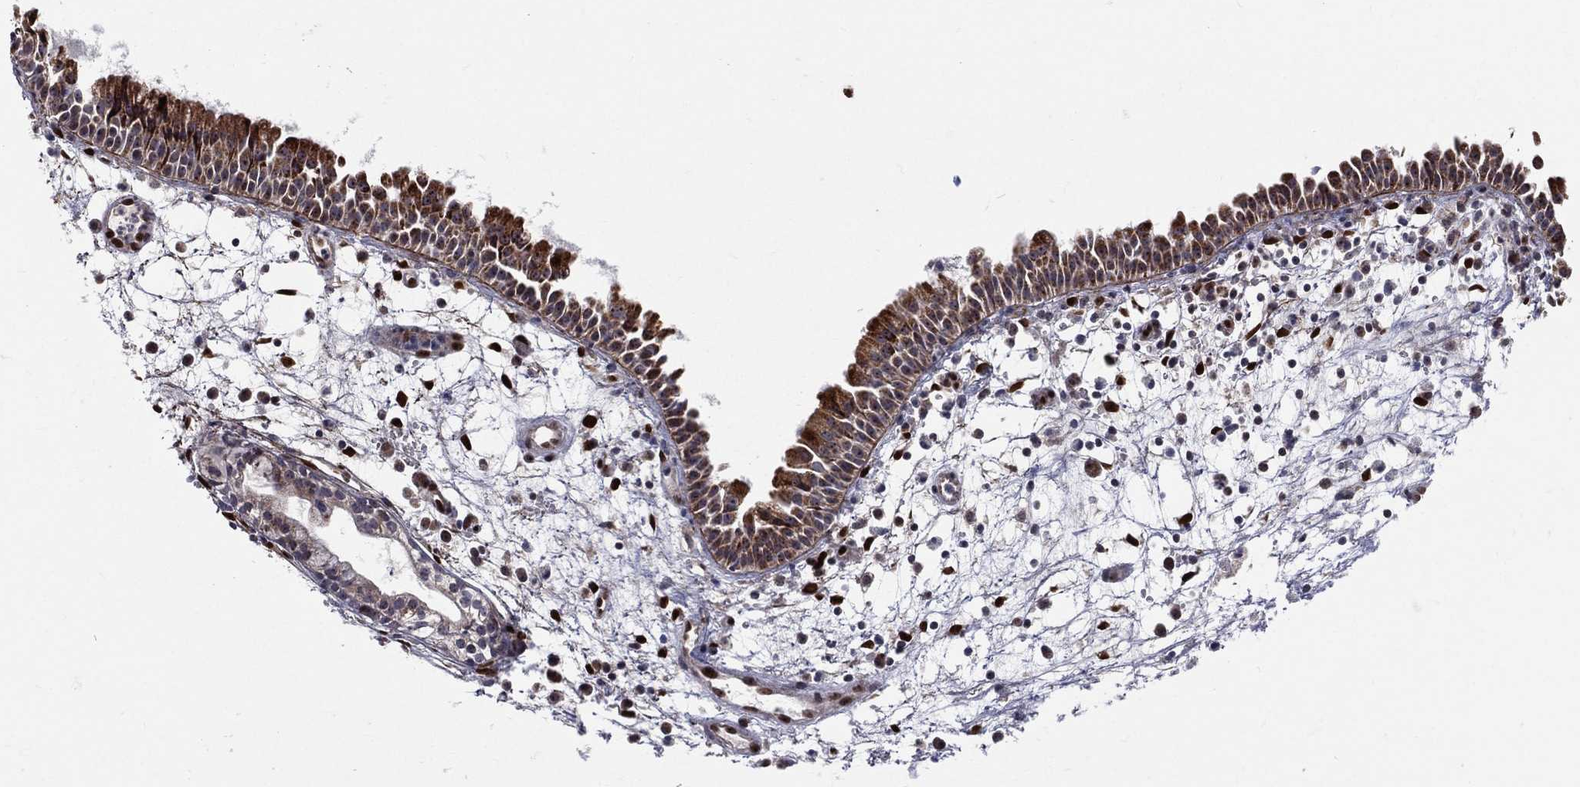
{"staining": {"intensity": "moderate", "quantity": "<25%", "location": "cytoplasmic/membranous"}, "tissue": "nasopharynx", "cell_type": "Respiratory epithelial cells", "image_type": "normal", "snomed": [{"axis": "morphology", "description": "Normal tissue, NOS"}, {"axis": "topography", "description": "Nasopharynx"}], "caption": "IHC micrograph of normal human nasopharynx stained for a protein (brown), which displays low levels of moderate cytoplasmic/membranous staining in about <25% of respiratory epithelial cells.", "gene": "ZEB1", "patient": {"sex": "male", "age": 58}}